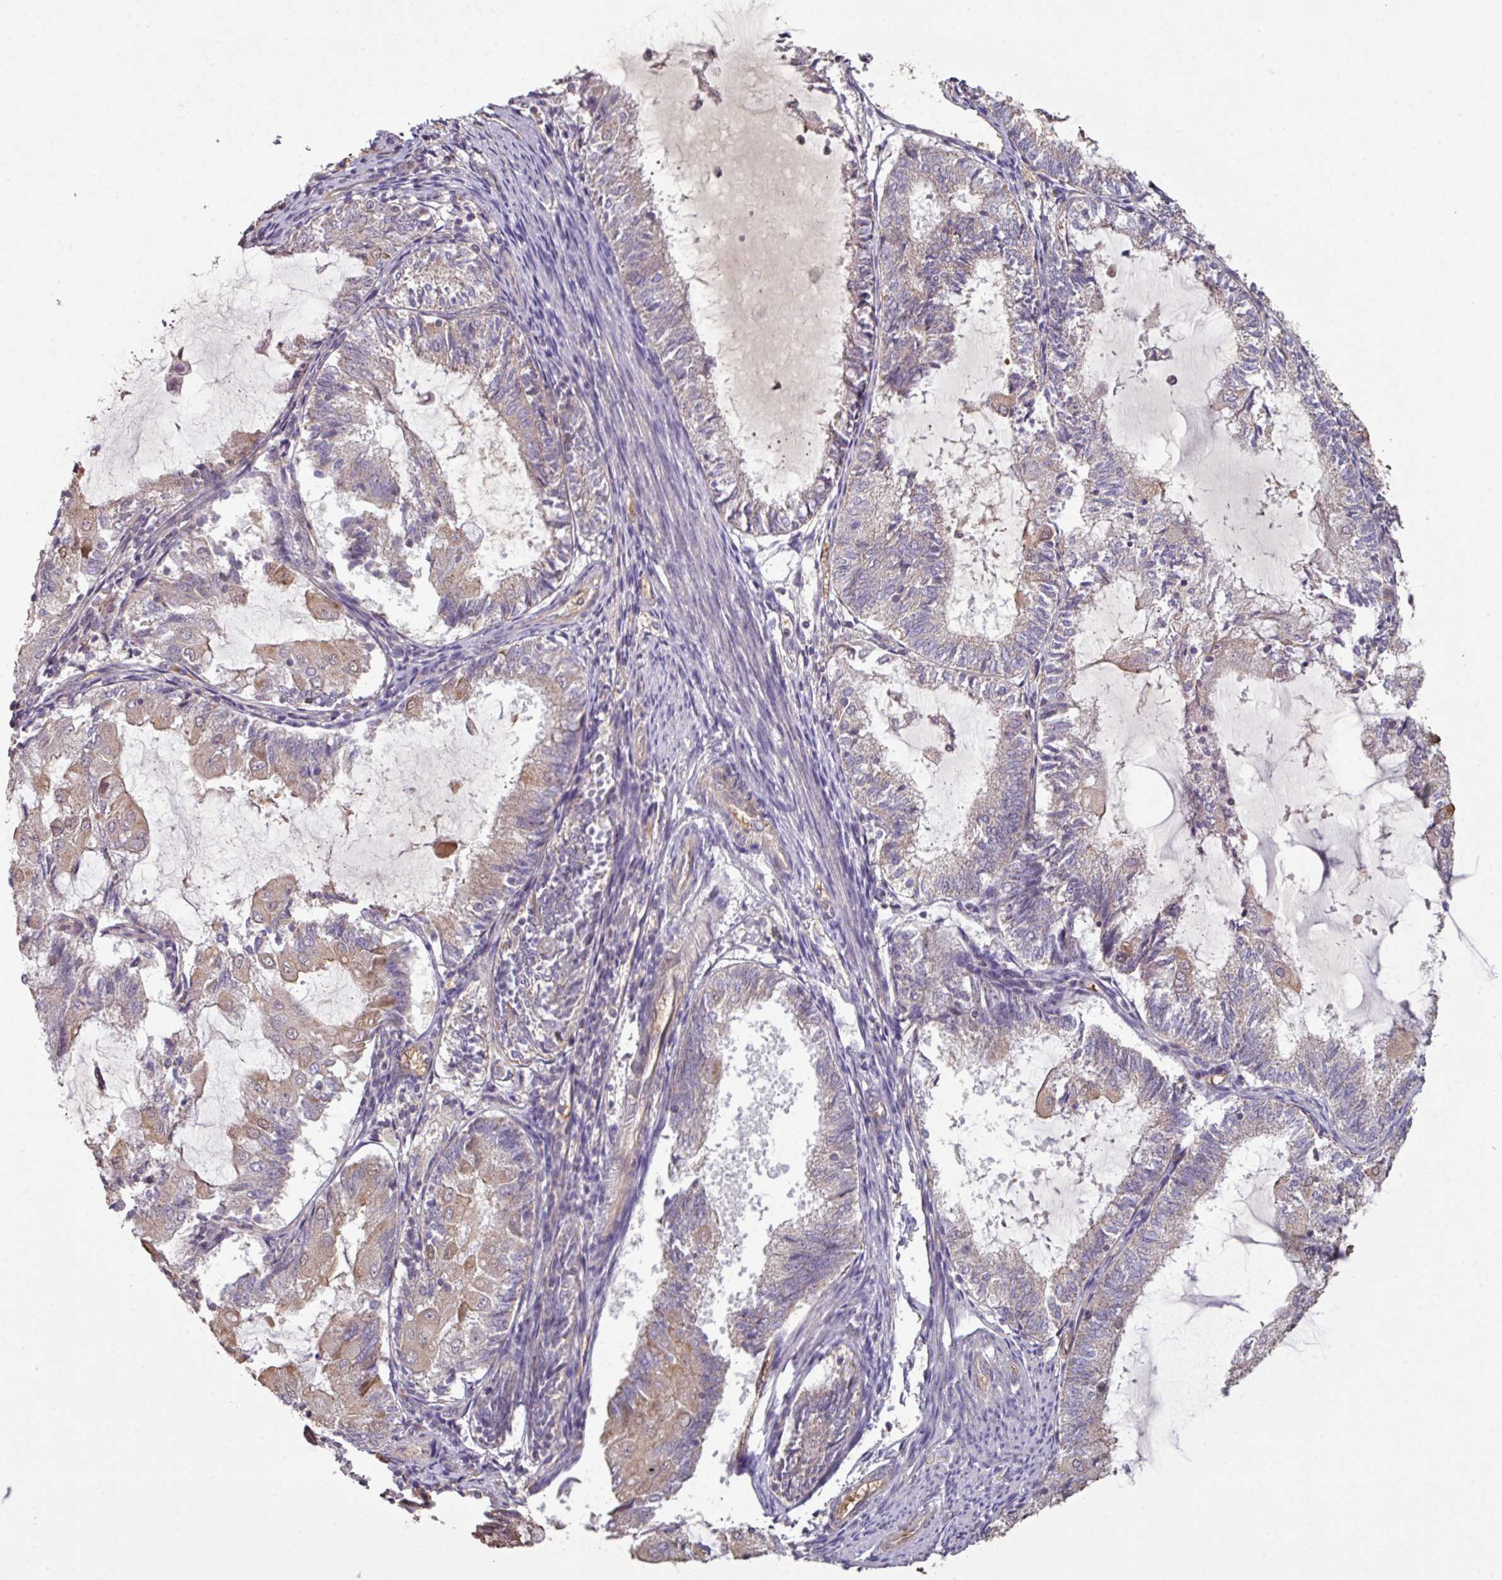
{"staining": {"intensity": "weak", "quantity": "25%-75%", "location": "cytoplasmic/membranous"}, "tissue": "endometrial cancer", "cell_type": "Tumor cells", "image_type": "cancer", "snomed": [{"axis": "morphology", "description": "Adenocarcinoma, NOS"}, {"axis": "topography", "description": "Endometrium"}], "caption": "Immunohistochemical staining of human endometrial adenocarcinoma reveals weak cytoplasmic/membranous protein expression in approximately 25%-75% of tumor cells.", "gene": "NHSL2", "patient": {"sex": "female", "age": 81}}